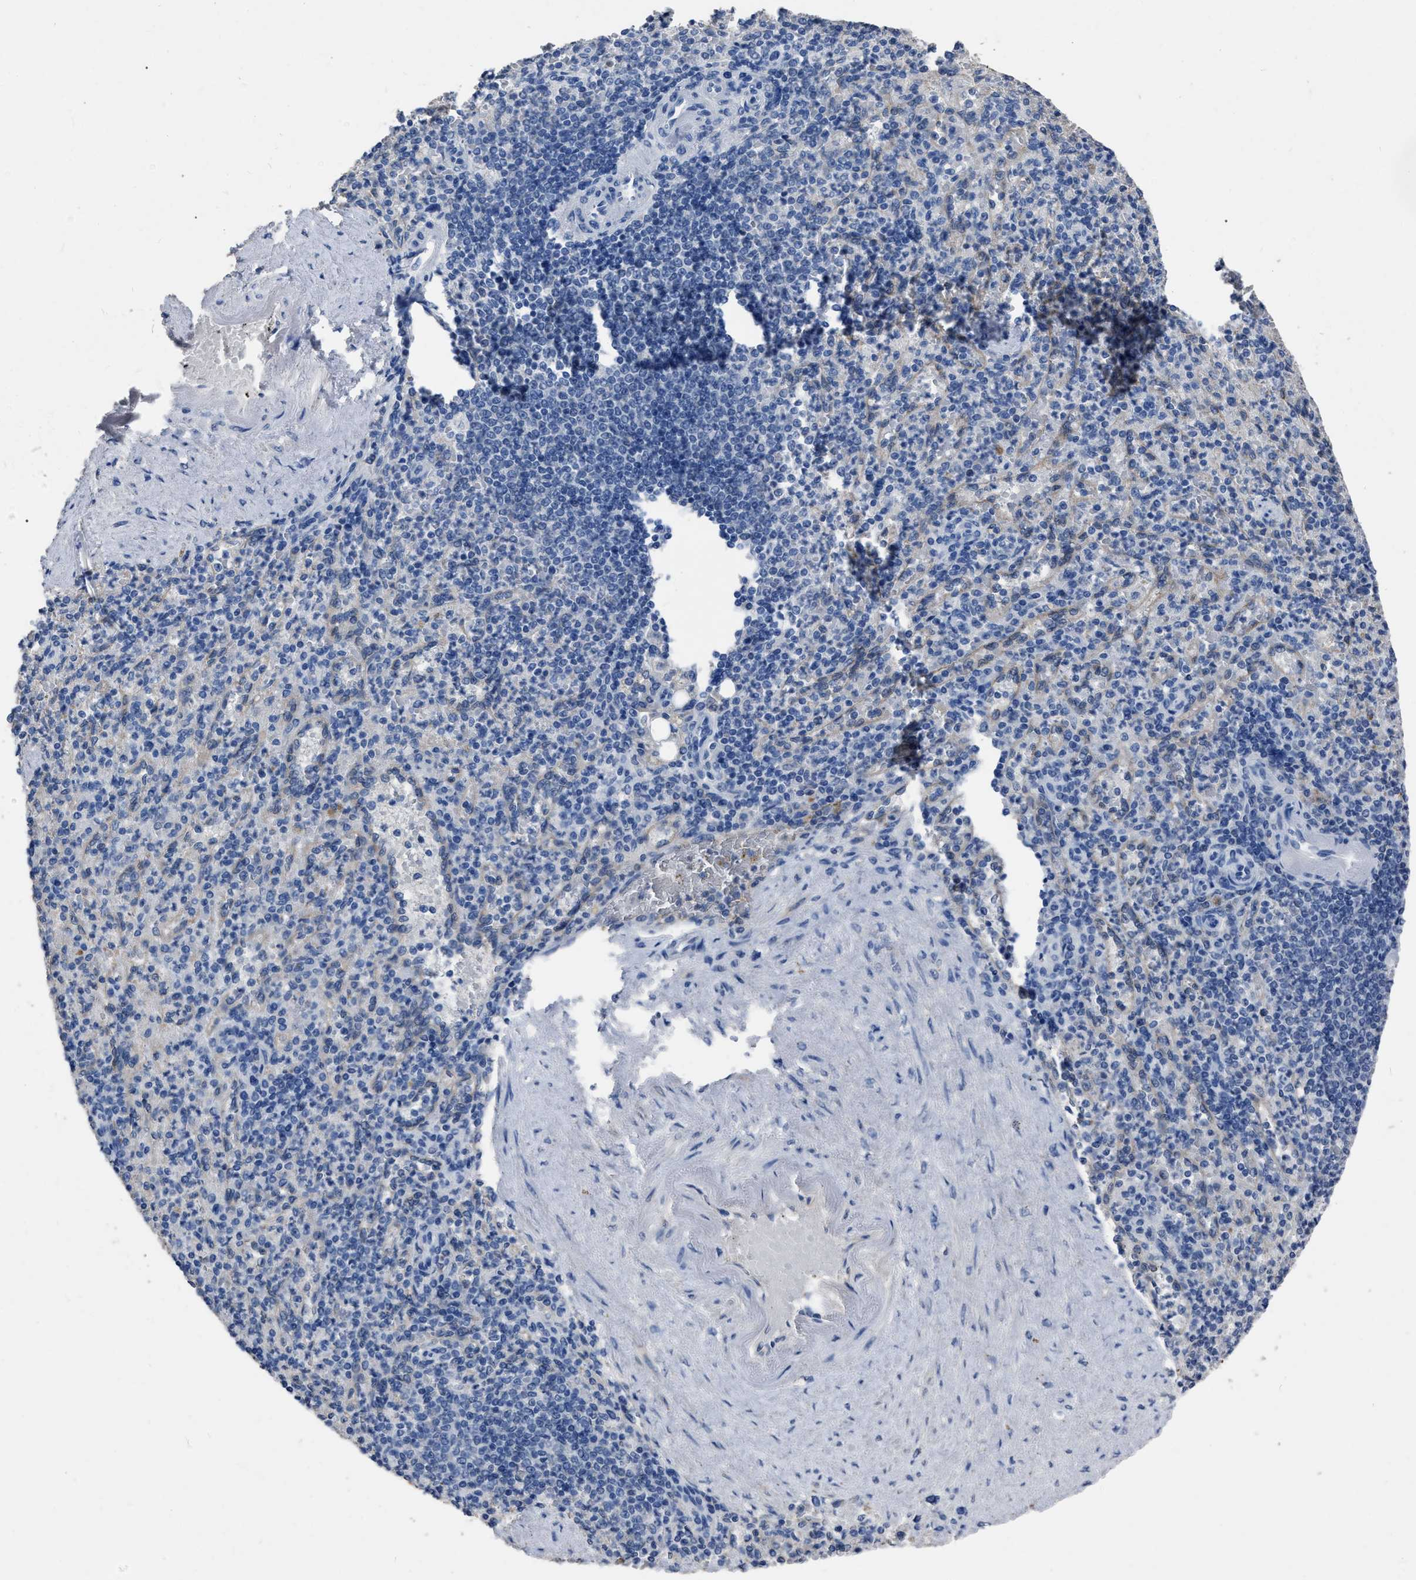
{"staining": {"intensity": "negative", "quantity": "none", "location": "none"}, "tissue": "spleen", "cell_type": "Cells in red pulp", "image_type": "normal", "snomed": [{"axis": "morphology", "description": "Normal tissue, NOS"}, {"axis": "topography", "description": "Spleen"}], "caption": "Immunohistochemistry (IHC) micrograph of unremarkable human spleen stained for a protein (brown), which demonstrates no expression in cells in red pulp.", "gene": "HABP2", "patient": {"sex": "female", "age": 74}}